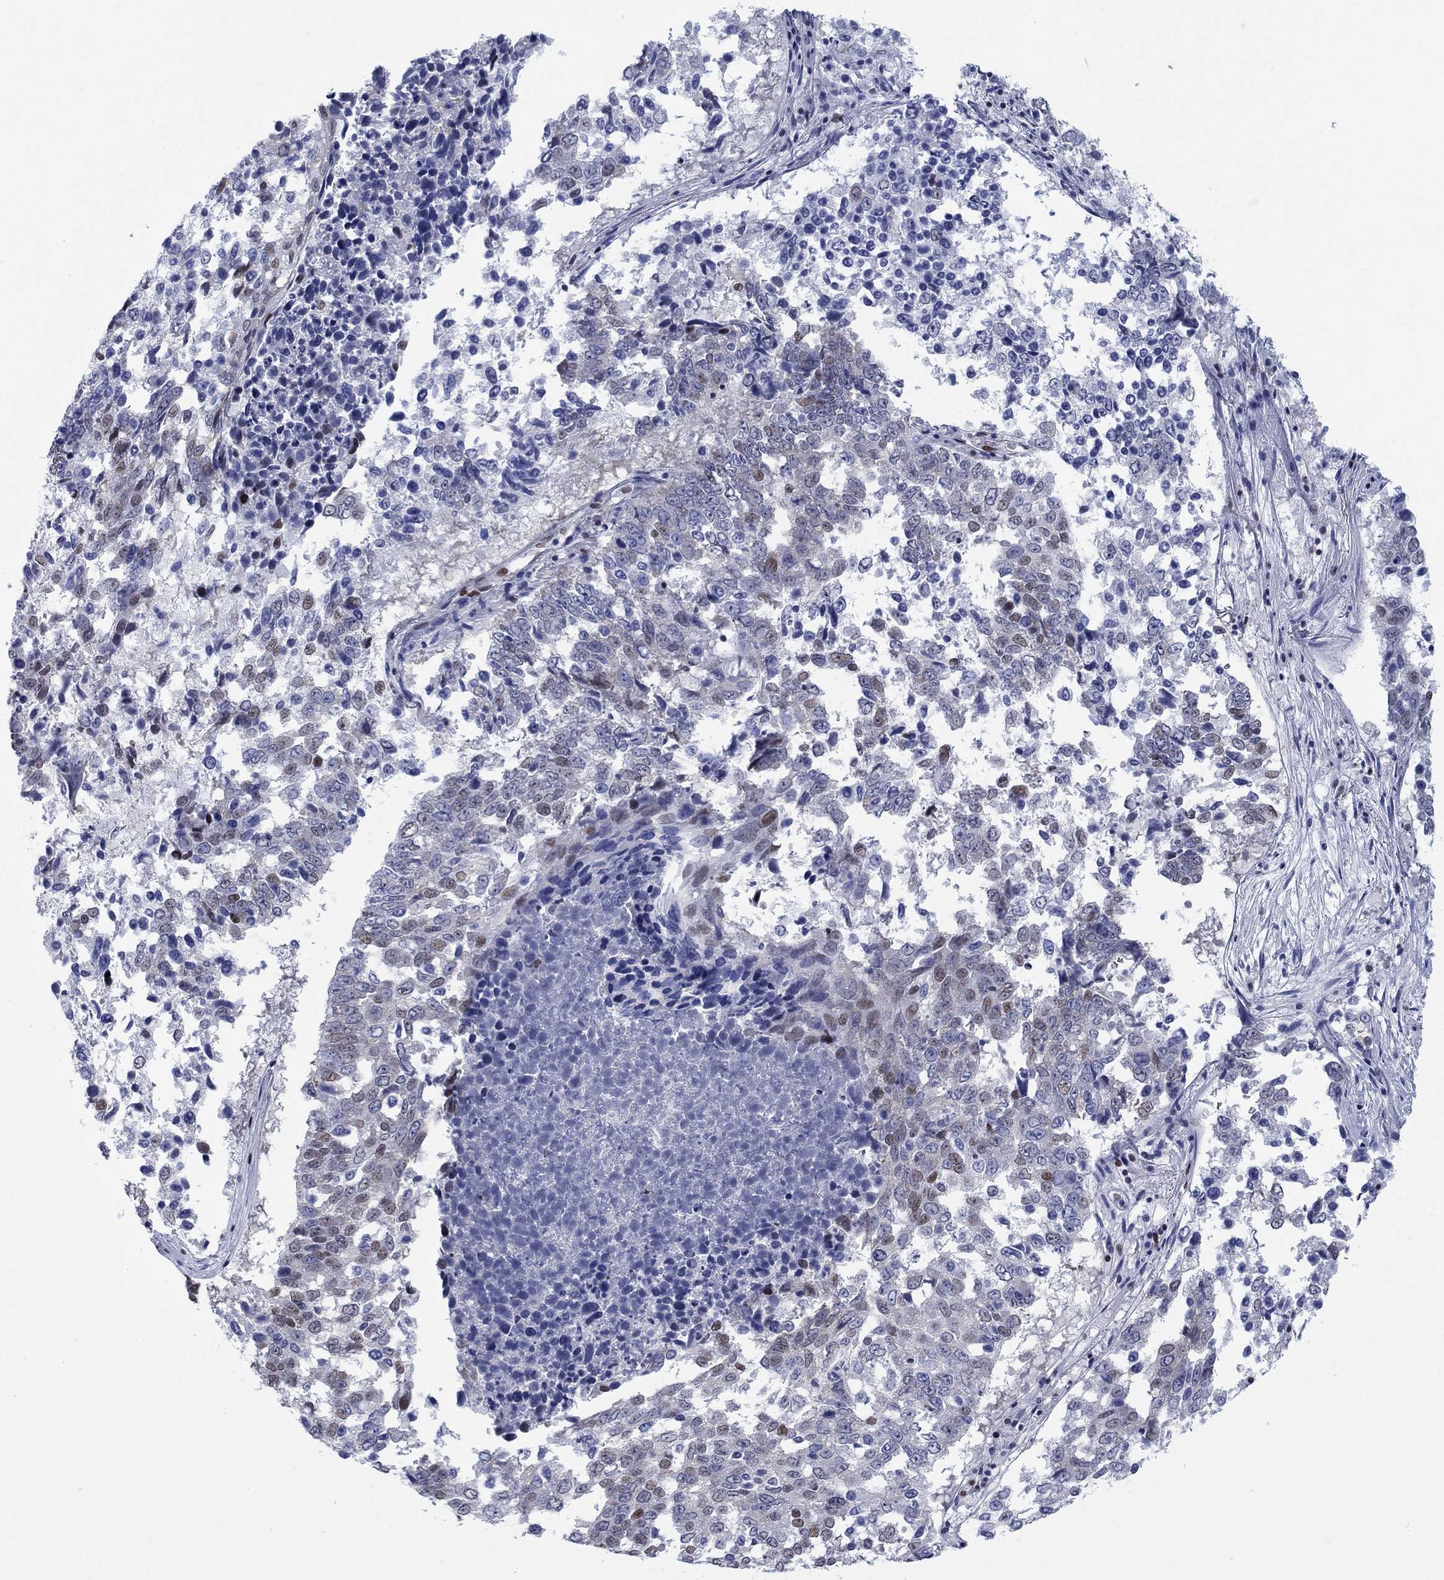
{"staining": {"intensity": "moderate", "quantity": "<25%", "location": "nuclear"}, "tissue": "lung cancer", "cell_type": "Tumor cells", "image_type": "cancer", "snomed": [{"axis": "morphology", "description": "Squamous cell carcinoma, NOS"}, {"axis": "topography", "description": "Lung"}], "caption": "A low amount of moderate nuclear positivity is appreciated in about <25% of tumor cells in lung cancer (squamous cell carcinoma) tissue. (DAB (3,3'-diaminobenzidine) IHC with brightfield microscopy, high magnification).", "gene": "NPAS3", "patient": {"sex": "male", "age": 82}}